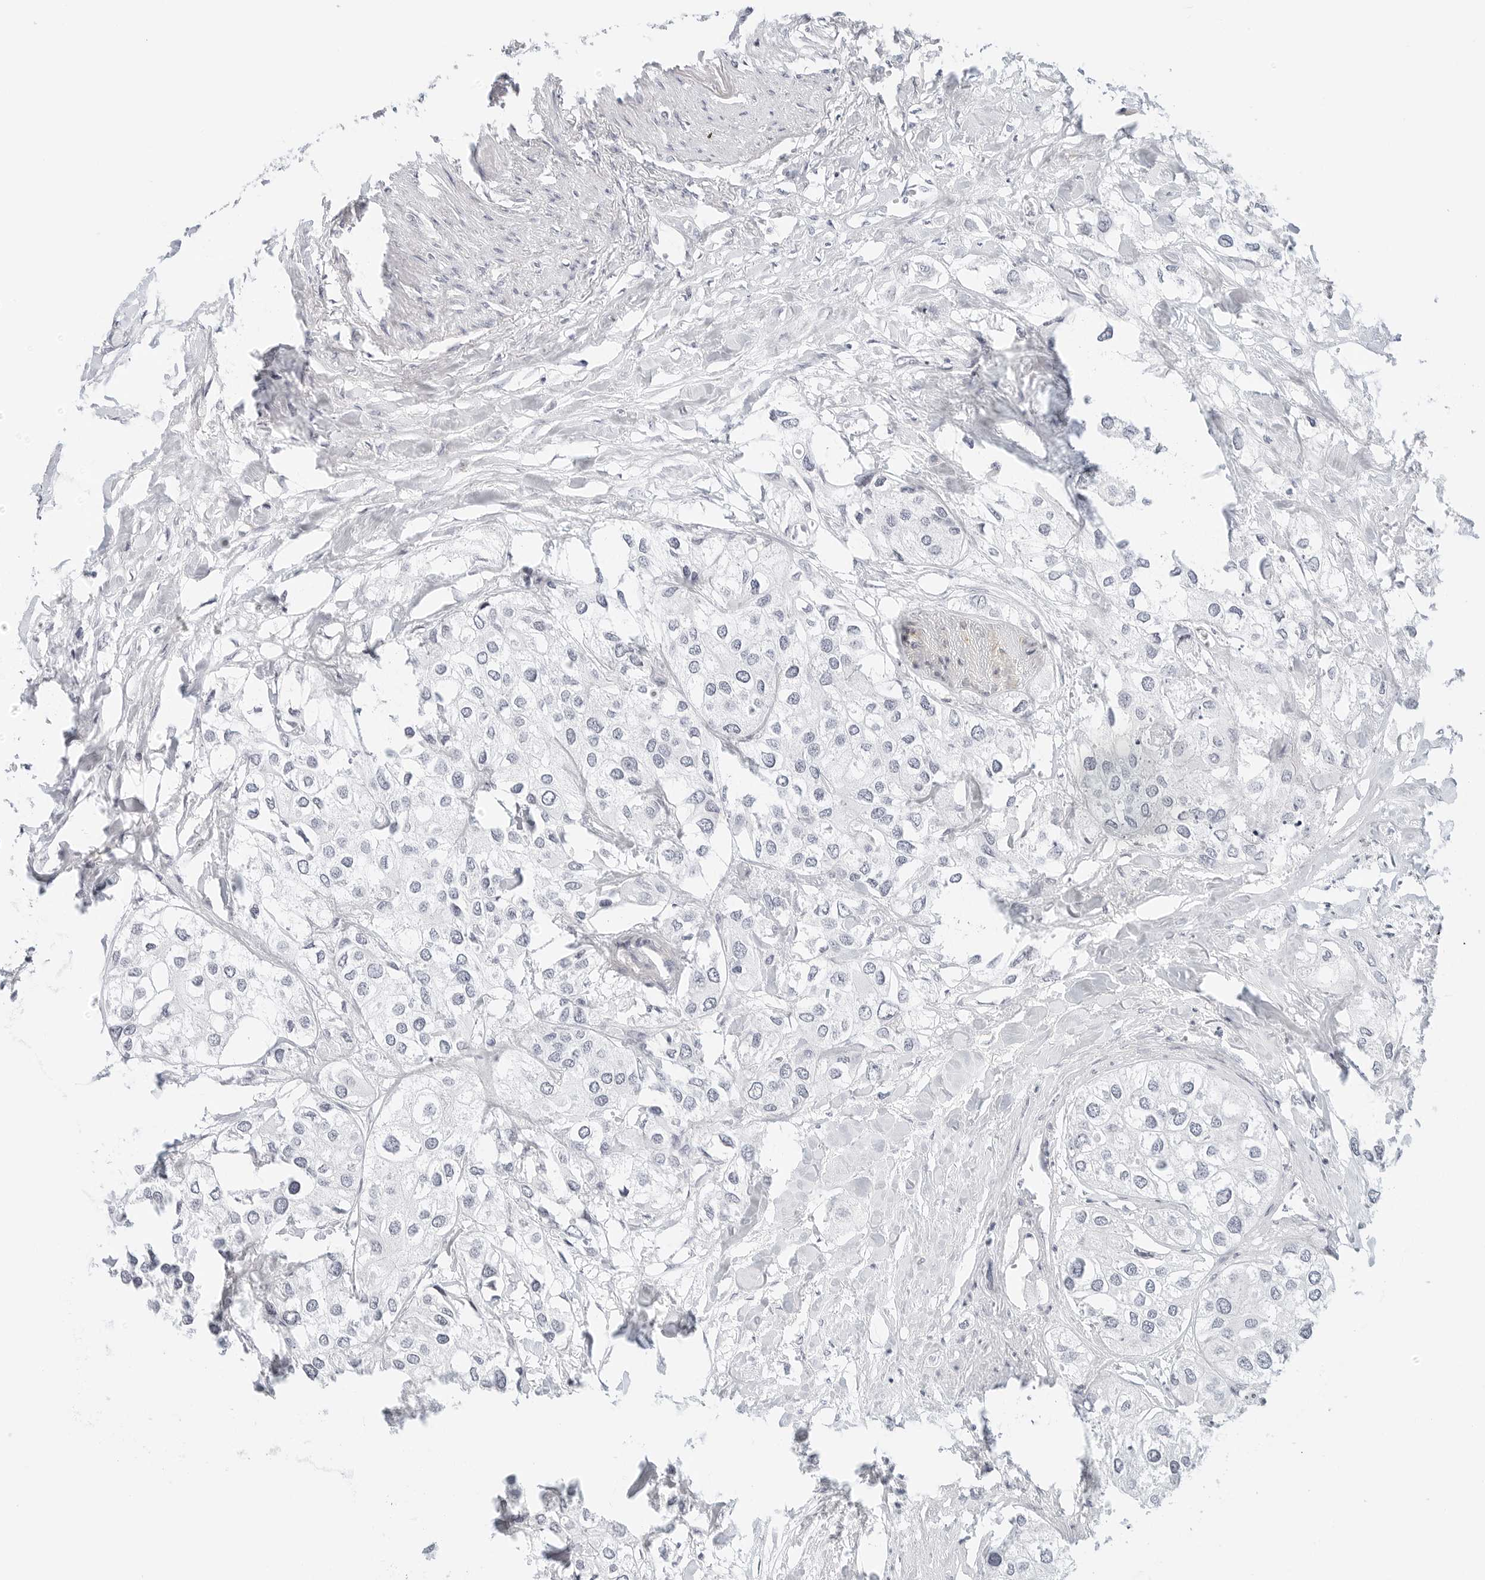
{"staining": {"intensity": "negative", "quantity": "none", "location": "none"}, "tissue": "urothelial cancer", "cell_type": "Tumor cells", "image_type": "cancer", "snomed": [{"axis": "morphology", "description": "Urothelial carcinoma, High grade"}, {"axis": "topography", "description": "Urinary bladder"}], "caption": "A micrograph of human high-grade urothelial carcinoma is negative for staining in tumor cells.", "gene": "PARP10", "patient": {"sex": "male", "age": 64}}